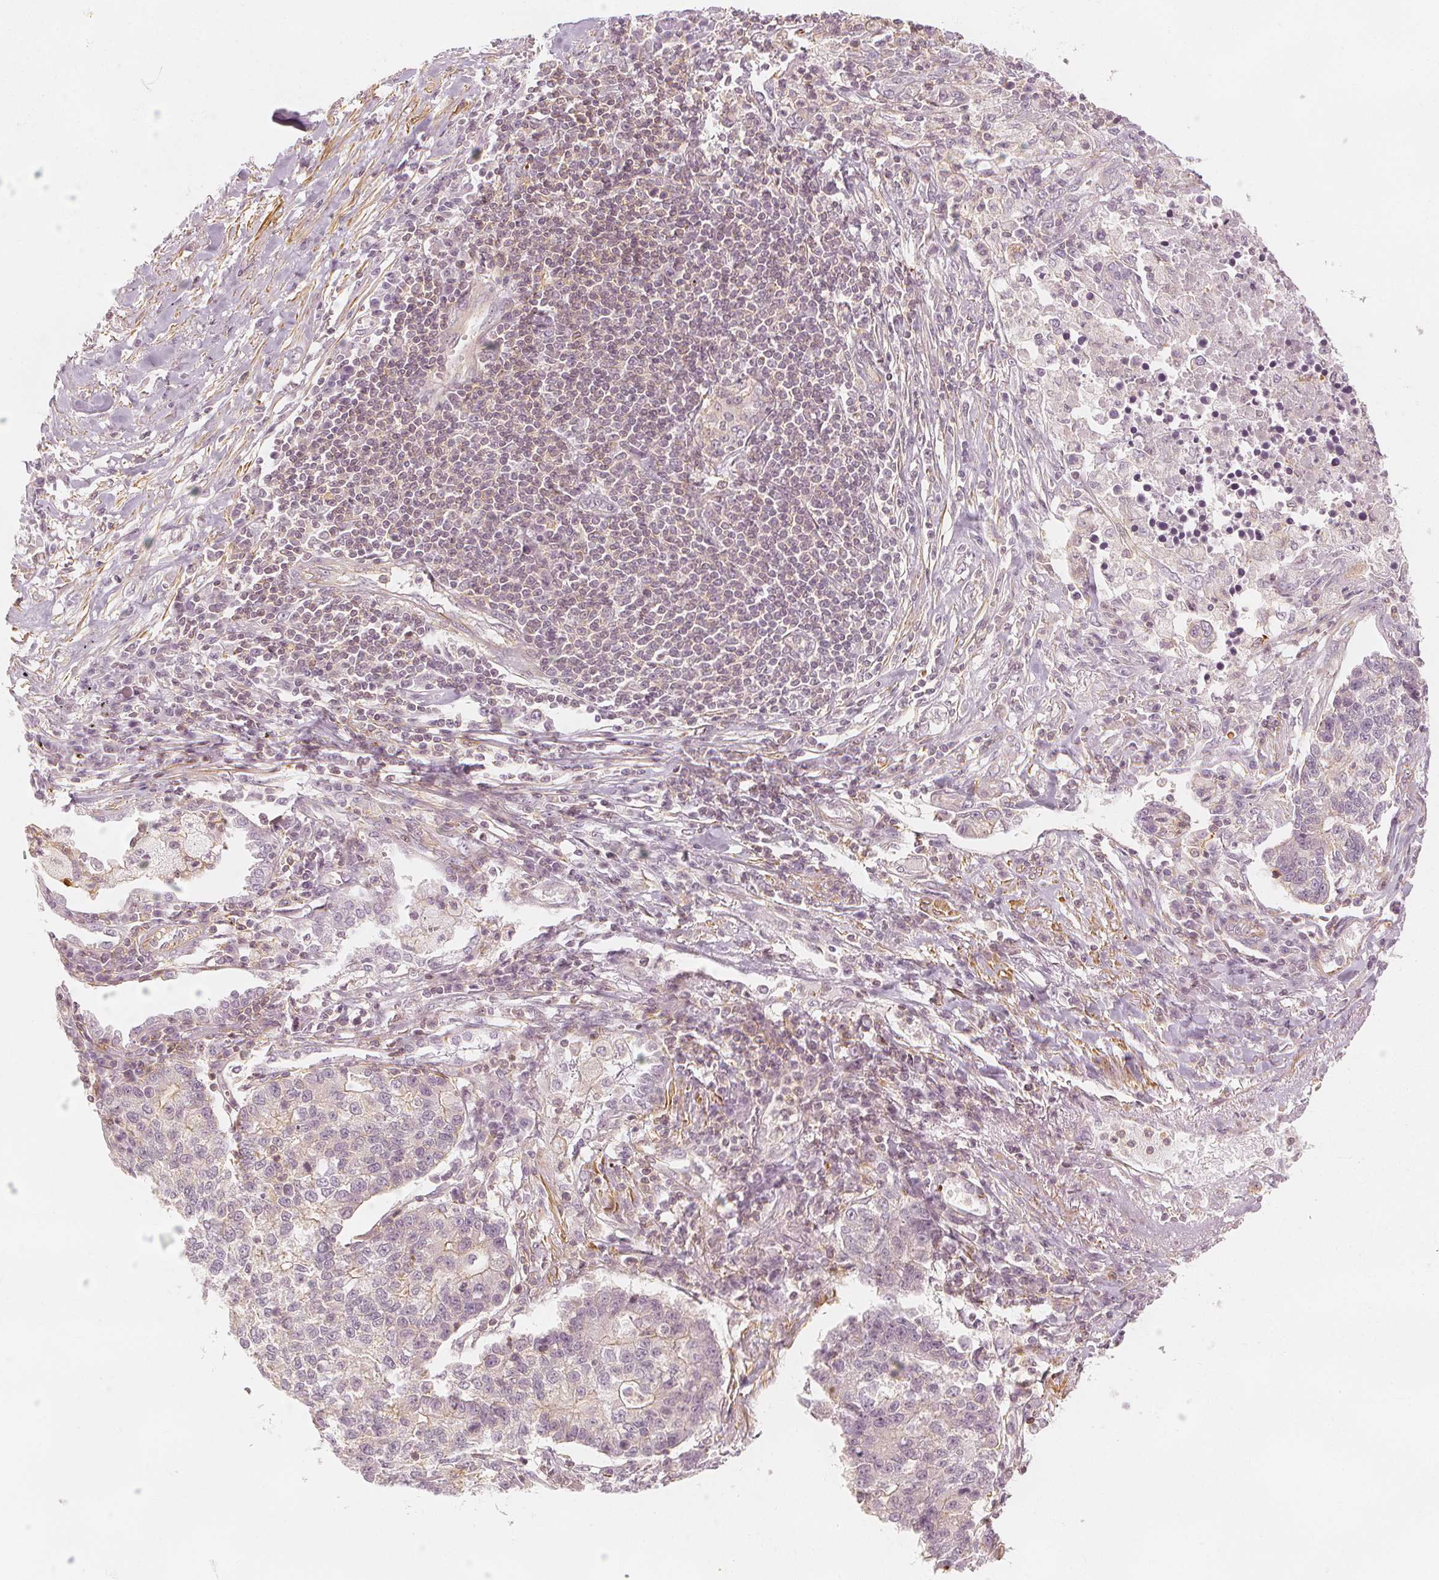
{"staining": {"intensity": "weak", "quantity": "<25%", "location": "cytoplasmic/membranous"}, "tissue": "lung cancer", "cell_type": "Tumor cells", "image_type": "cancer", "snomed": [{"axis": "morphology", "description": "Adenocarcinoma, NOS"}, {"axis": "topography", "description": "Lung"}], "caption": "Protein analysis of lung adenocarcinoma demonstrates no significant staining in tumor cells.", "gene": "ARHGAP26", "patient": {"sex": "male", "age": 57}}